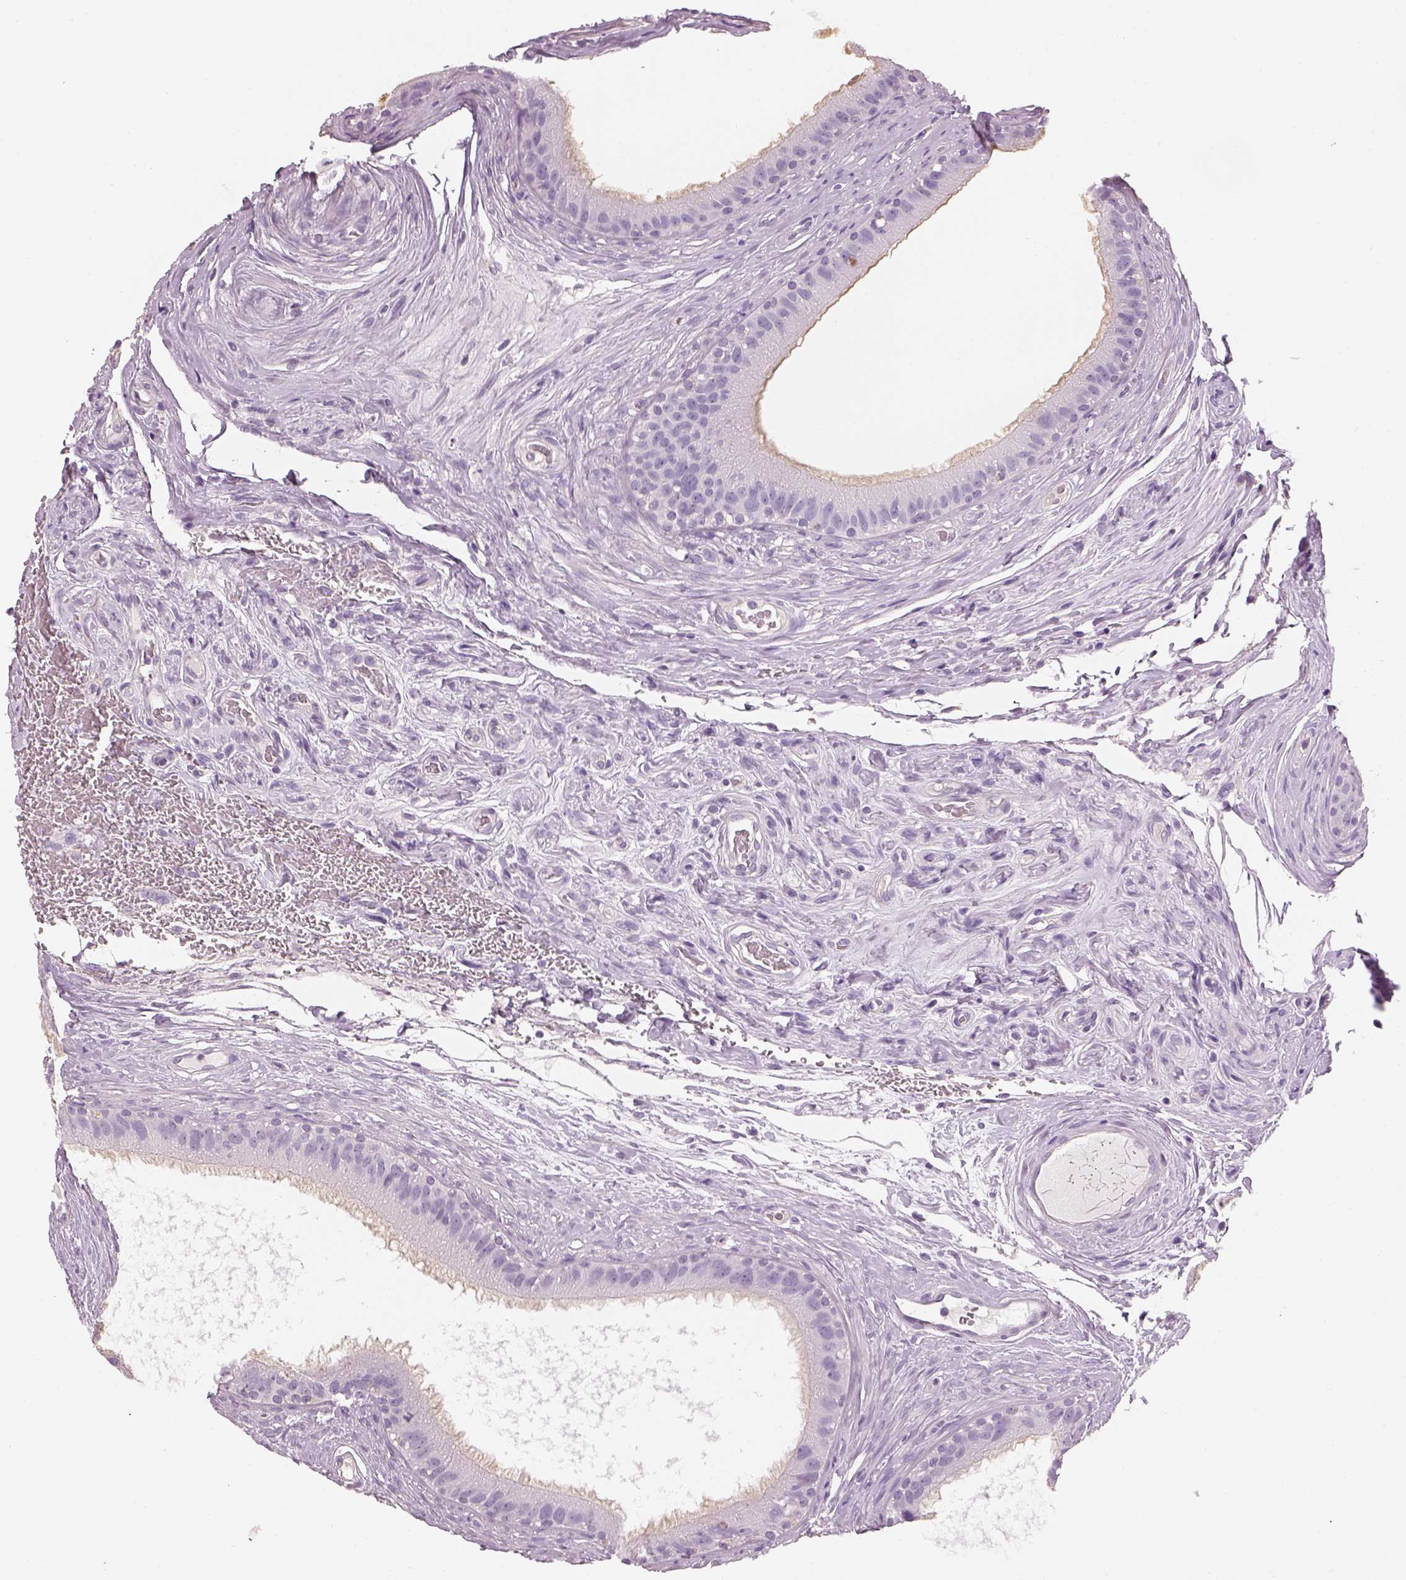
{"staining": {"intensity": "negative", "quantity": "none", "location": "none"}, "tissue": "epididymis", "cell_type": "Glandular cells", "image_type": "normal", "snomed": [{"axis": "morphology", "description": "Normal tissue, NOS"}, {"axis": "topography", "description": "Epididymis"}], "caption": "IHC image of normal epididymis: human epididymis stained with DAB reveals no significant protein positivity in glandular cells. (Immunohistochemistry, brightfield microscopy, high magnification).", "gene": "OTUD6A", "patient": {"sex": "male", "age": 59}}